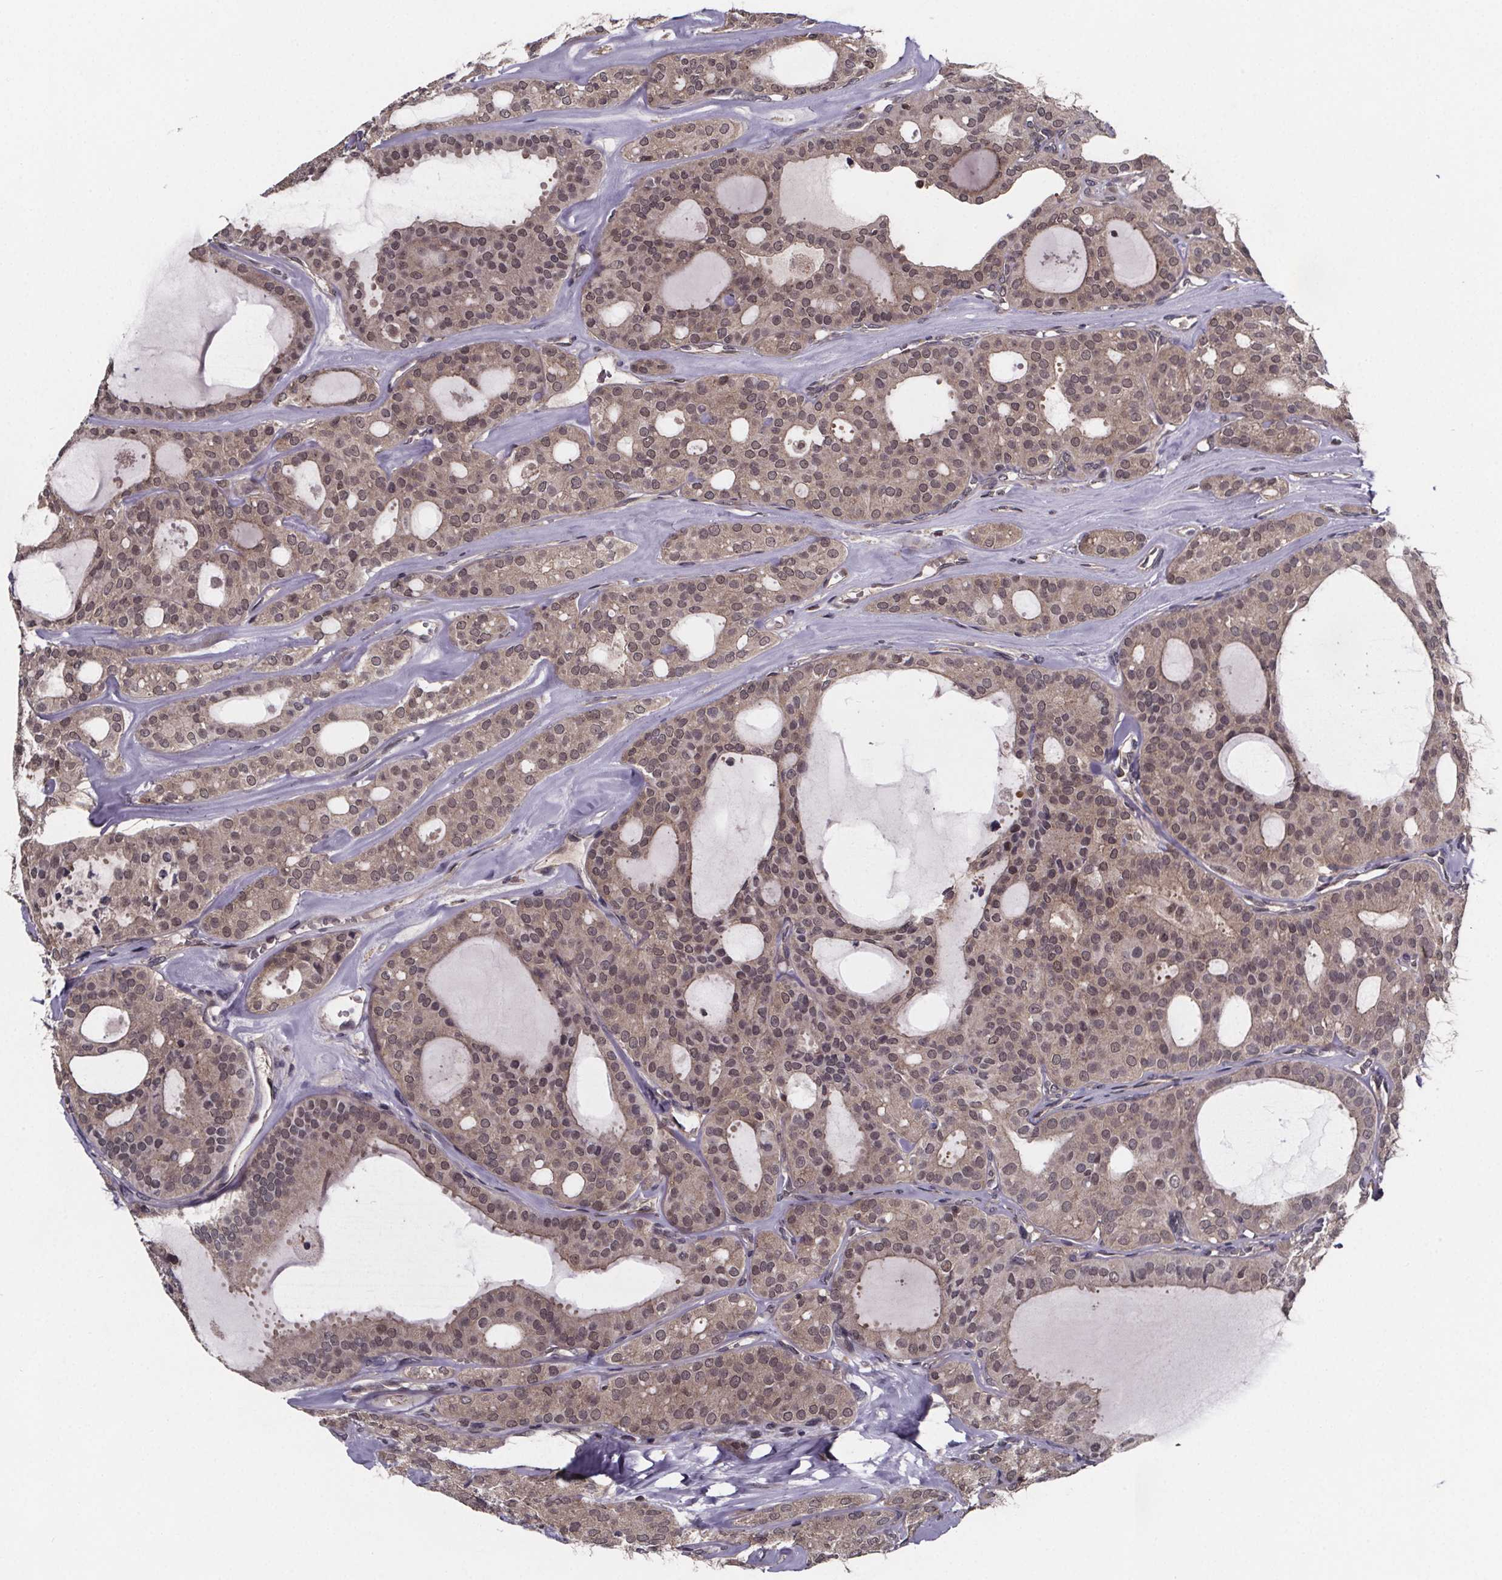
{"staining": {"intensity": "weak", "quantity": ">75%", "location": "cytoplasmic/membranous,nuclear"}, "tissue": "thyroid cancer", "cell_type": "Tumor cells", "image_type": "cancer", "snomed": [{"axis": "morphology", "description": "Follicular adenoma carcinoma, NOS"}, {"axis": "topography", "description": "Thyroid gland"}], "caption": "Human thyroid follicular adenoma carcinoma stained with a brown dye exhibits weak cytoplasmic/membranous and nuclear positive positivity in approximately >75% of tumor cells.", "gene": "FN3KRP", "patient": {"sex": "male", "age": 75}}